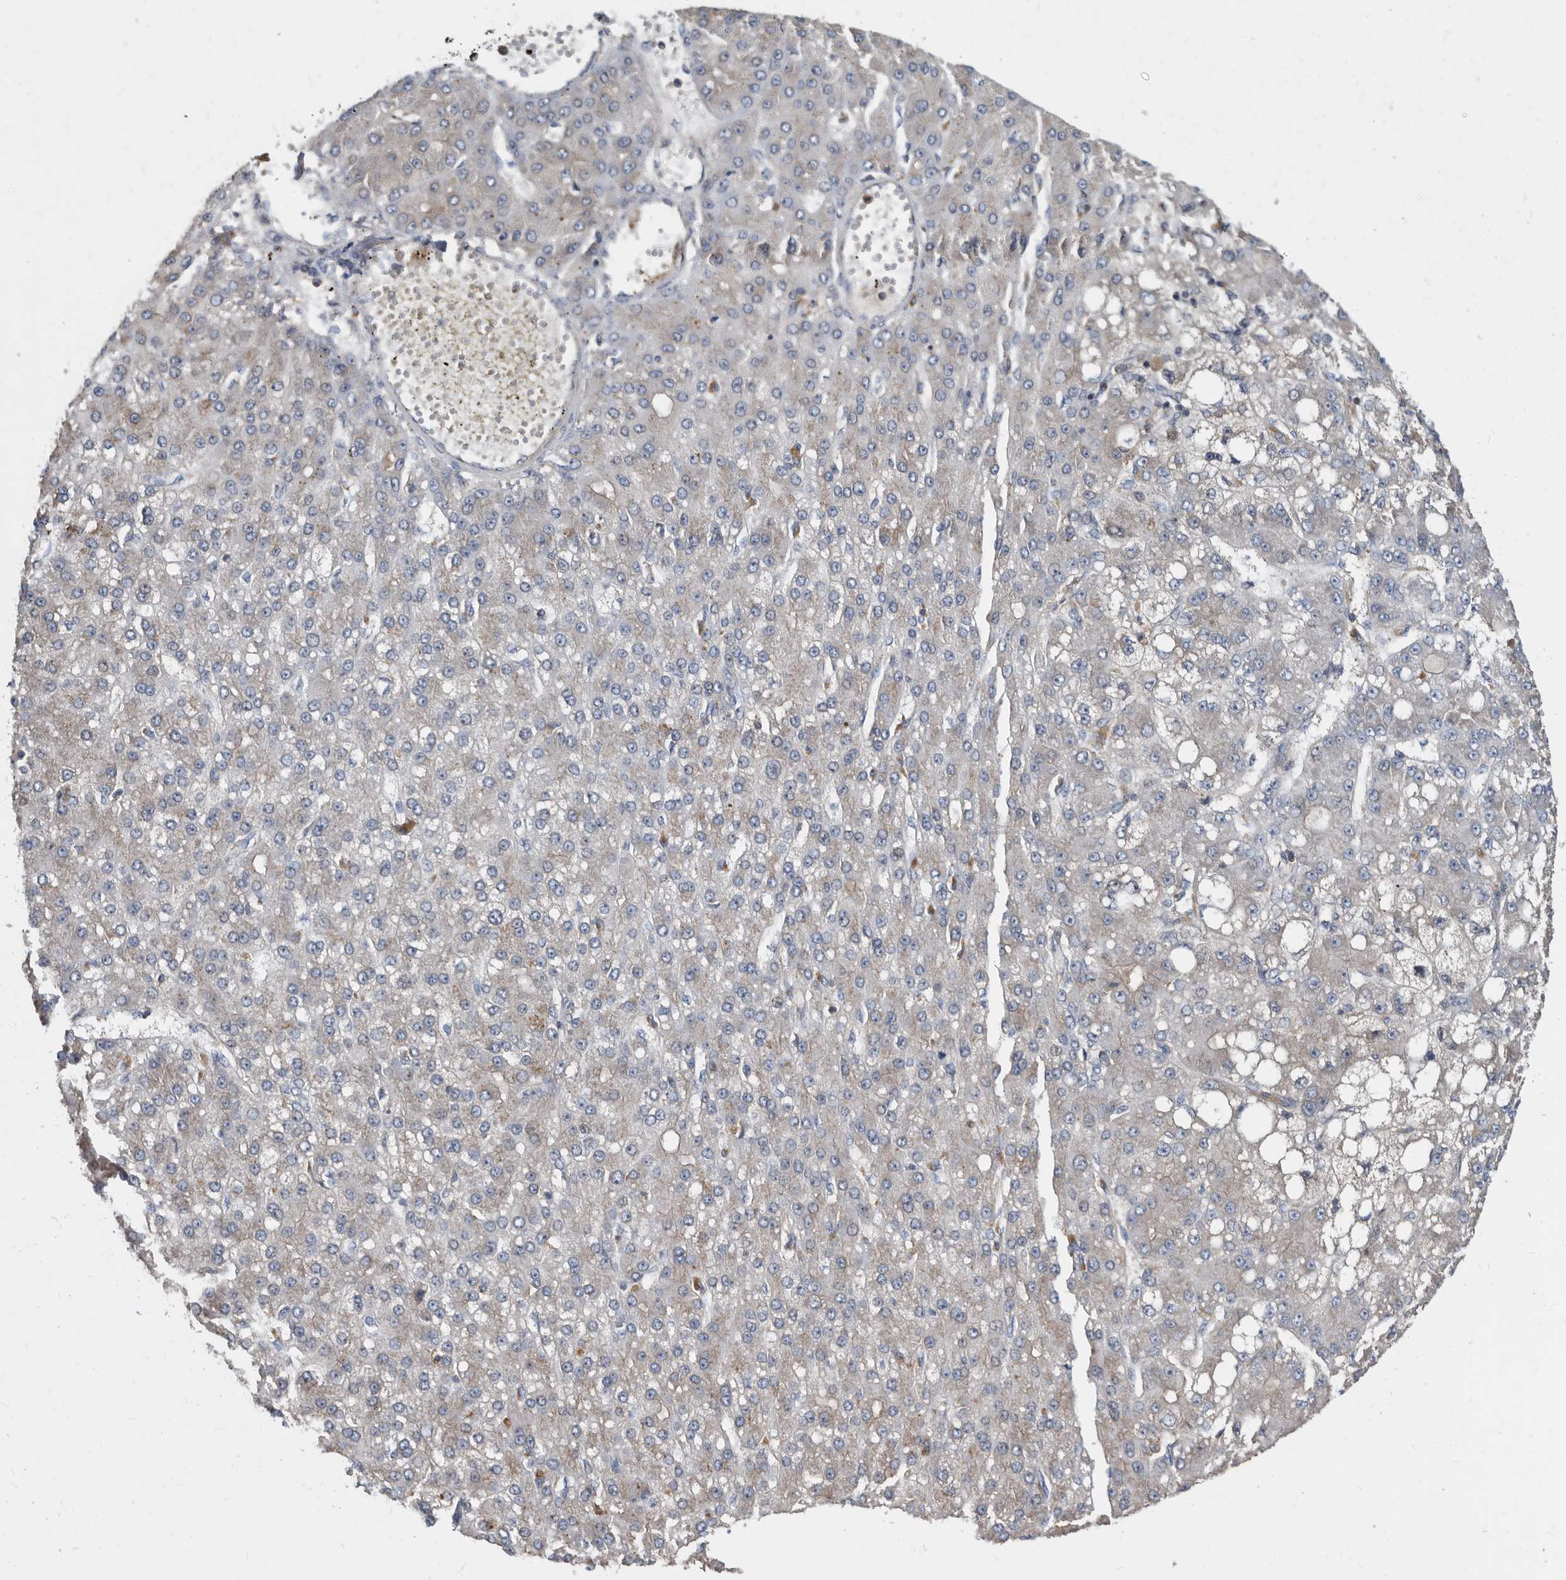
{"staining": {"intensity": "negative", "quantity": "none", "location": "none"}, "tissue": "liver cancer", "cell_type": "Tumor cells", "image_type": "cancer", "snomed": [{"axis": "morphology", "description": "Carcinoma, Hepatocellular, NOS"}, {"axis": "topography", "description": "Liver"}], "caption": "There is no significant expression in tumor cells of liver cancer (hepatocellular carcinoma).", "gene": "APEH", "patient": {"sex": "male", "age": 67}}